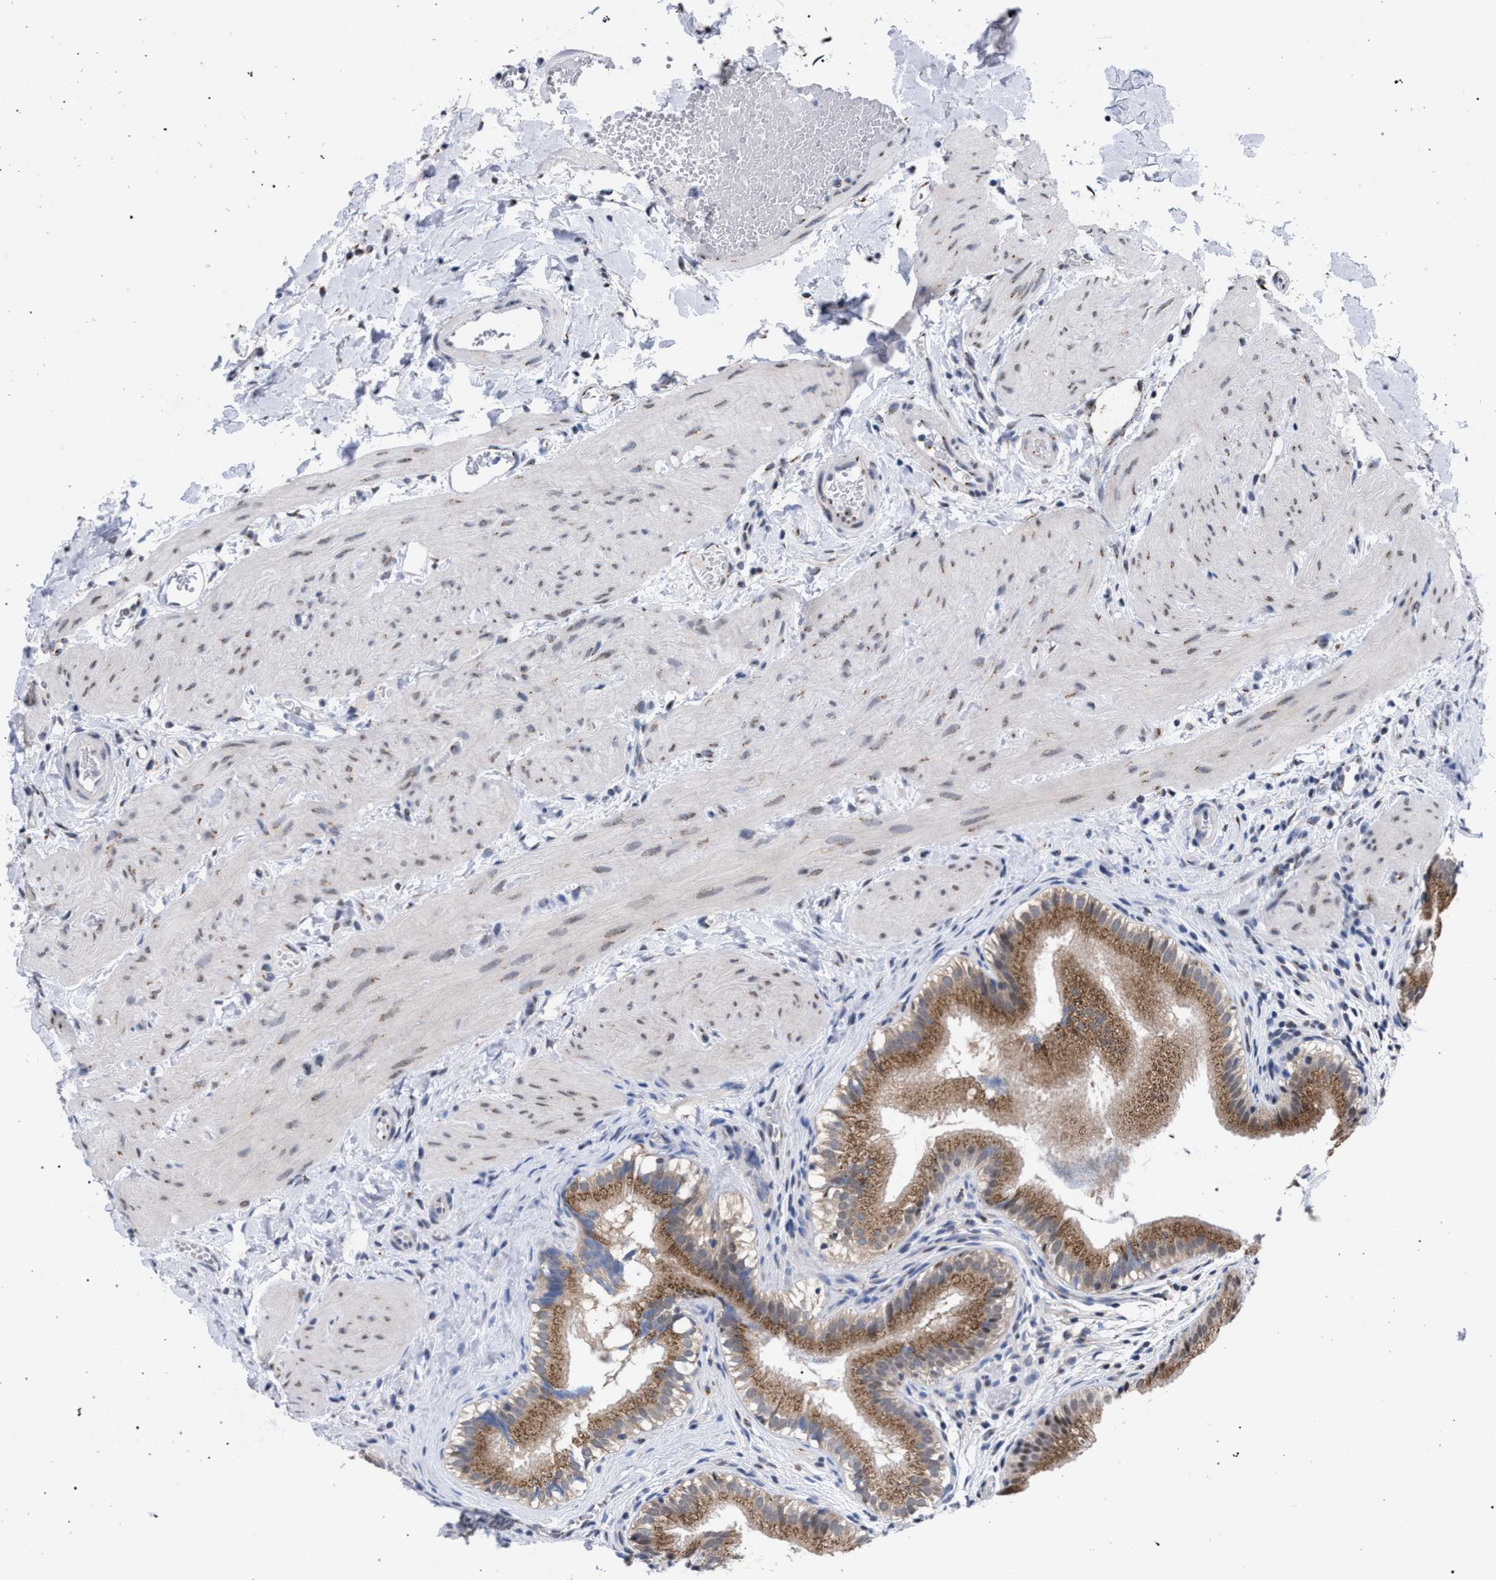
{"staining": {"intensity": "moderate", "quantity": ">75%", "location": "cytoplasmic/membranous"}, "tissue": "gallbladder", "cell_type": "Glandular cells", "image_type": "normal", "snomed": [{"axis": "morphology", "description": "Normal tissue, NOS"}, {"axis": "topography", "description": "Gallbladder"}], "caption": "Immunohistochemical staining of unremarkable human gallbladder displays moderate cytoplasmic/membranous protein staining in approximately >75% of glandular cells. The staining was performed using DAB to visualize the protein expression in brown, while the nuclei were stained in blue with hematoxylin (Magnification: 20x).", "gene": "GOLGA2", "patient": {"sex": "female", "age": 26}}